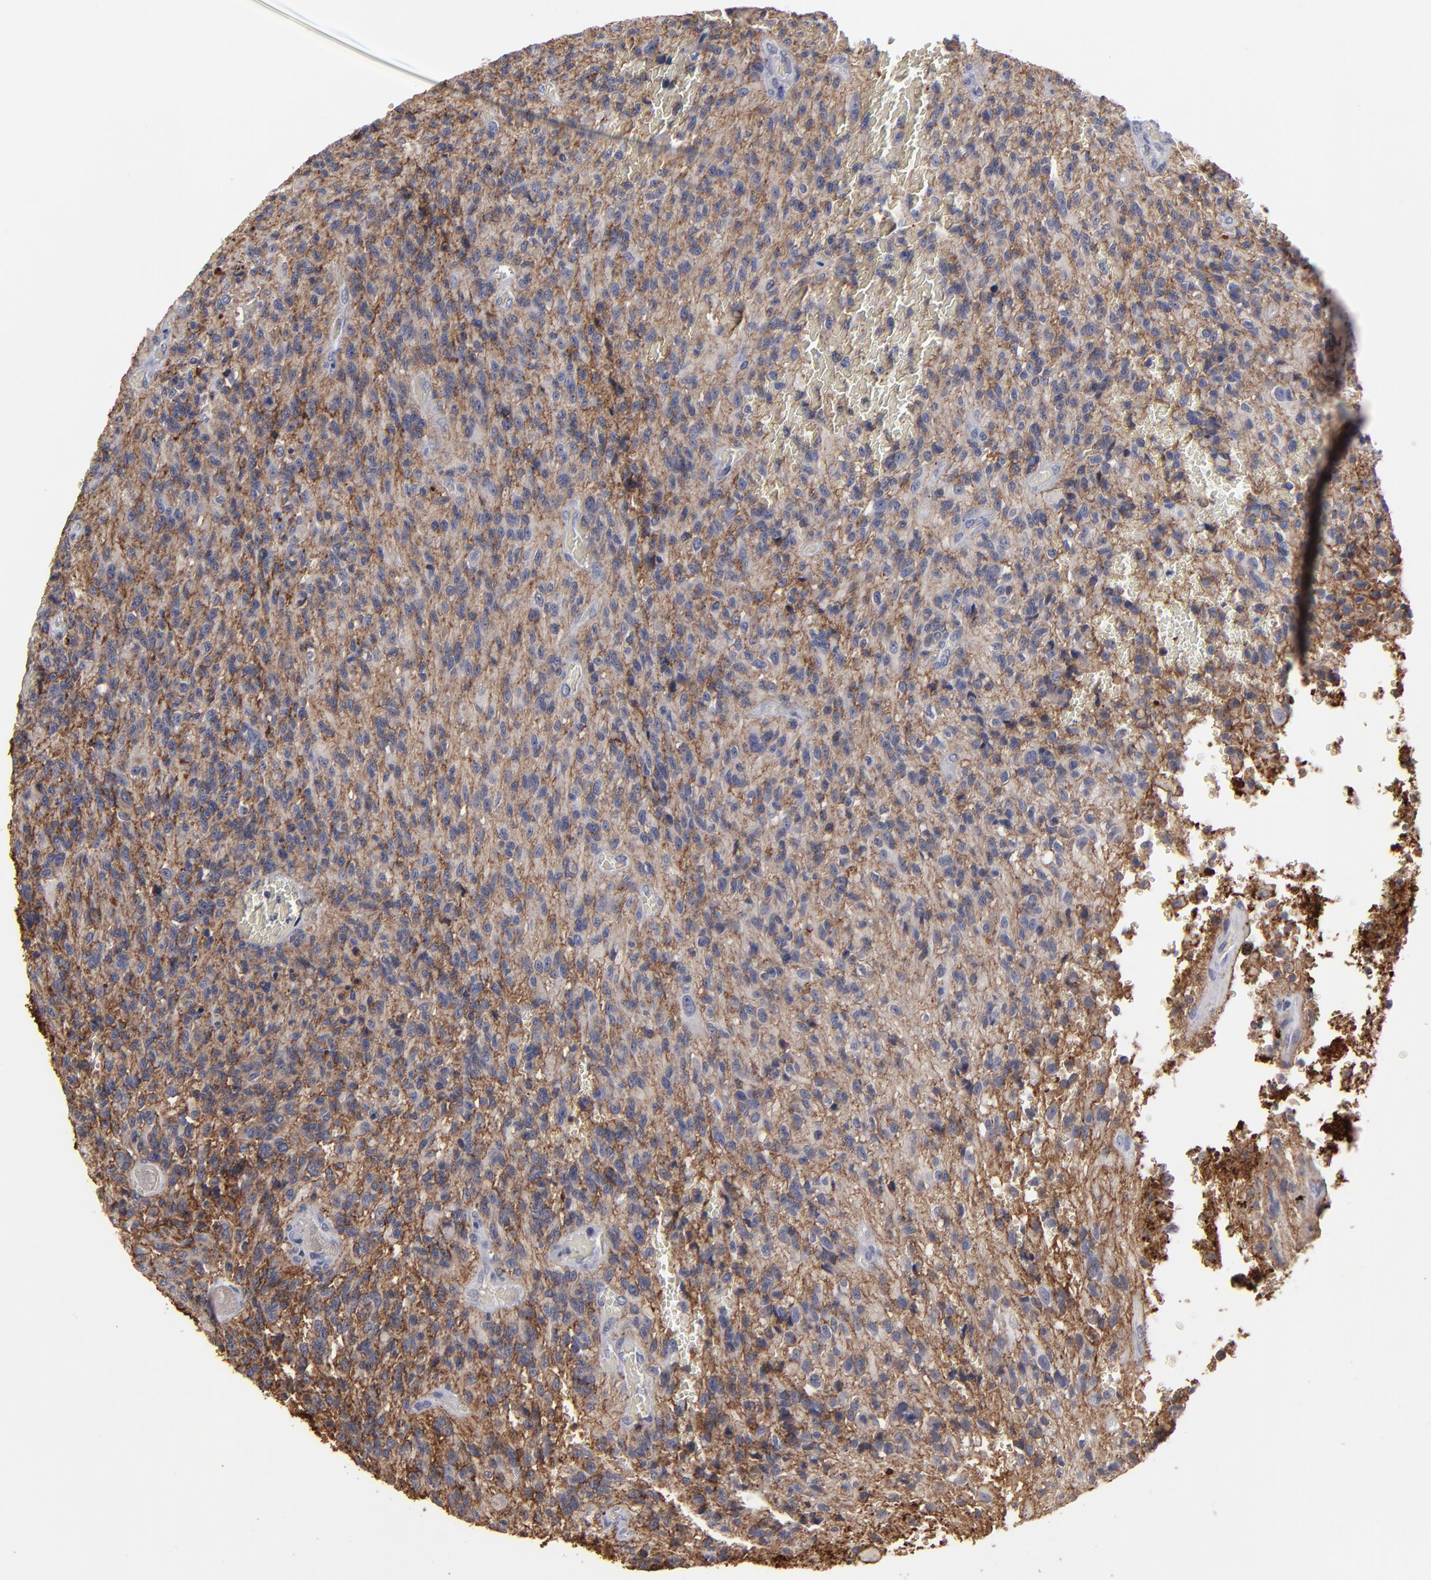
{"staining": {"intensity": "weak", "quantity": "<25%", "location": "cytoplasmic/membranous"}, "tissue": "glioma", "cell_type": "Tumor cells", "image_type": "cancer", "snomed": [{"axis": "morphology", "description": "Normal tissue, NOS"}, {"axis": "morphology", "description": "Glioma, malignant, High grade"}, {"axis": "topography", "description": "Cerebral cortex"}], "caption": "Tumor cells are negative for protein expression in human glioma.", "gene": "GPM6B", "patient": {"sex": "male", "age": 56}}